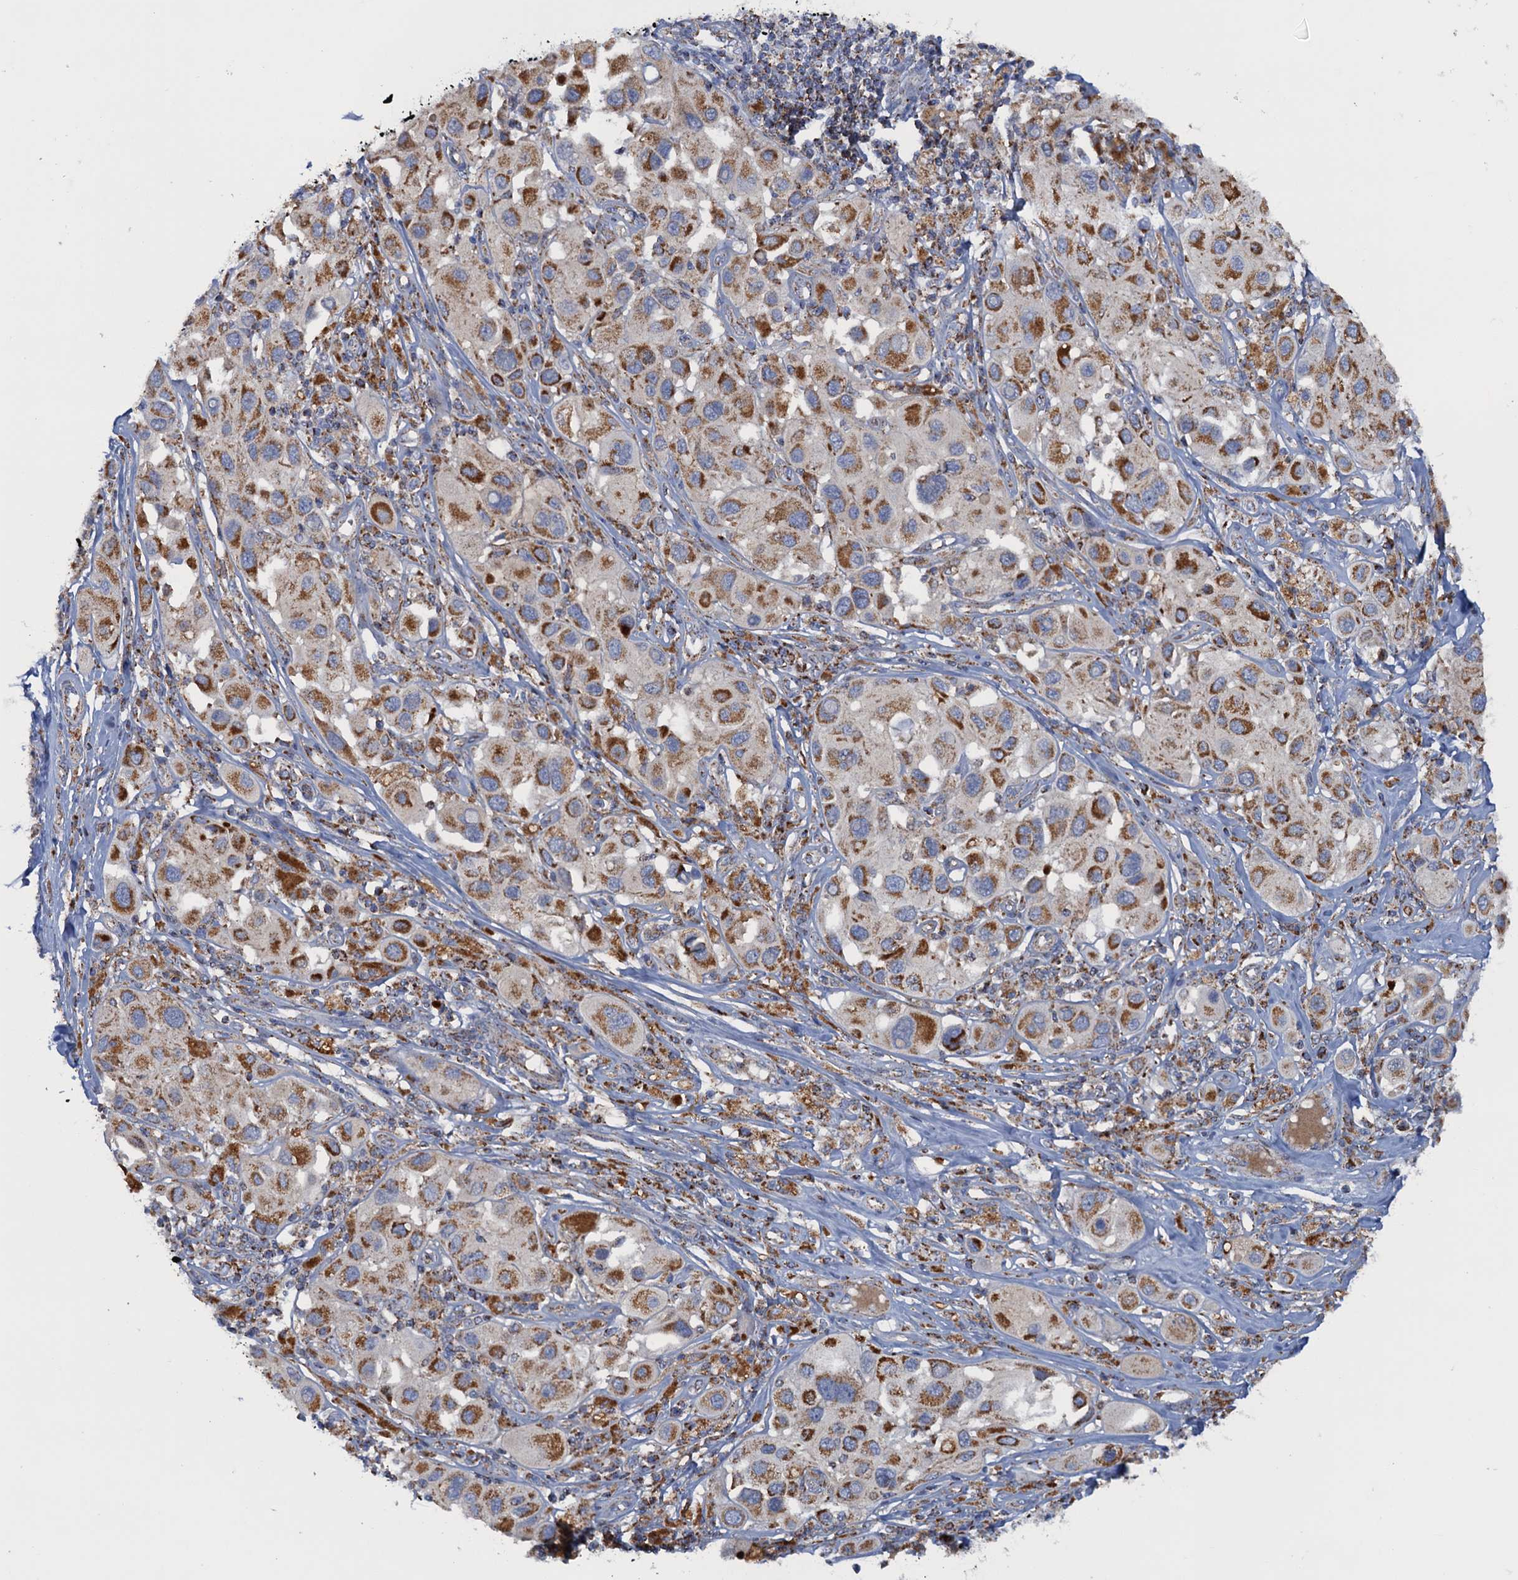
{"staining": {"intensity": "moderate", "quantity": ">75%", "location": "cytoplasmic/membranous"}, "tissue": "melanoma", "cell_type": "Tumor cells", "image_type": "cancer", "snomed": [{"axis": "morphology", "description": "Malignant melanoma, Metastatic site"}, {"axis": "topography", "description": "Skin"}], "caption": "Immunohistochemical staining of human melanoma displays medium levels of moderate cytoplasmic/membranous positivity in about >75% of tumor cells. The protein of interest is stained brown, and the nuclei are stained in blue (DAB IHC with brightfield microscopy, high magnification).", "gene": "GTPBP3", "patient": {"sex": "male", "age": 41}}